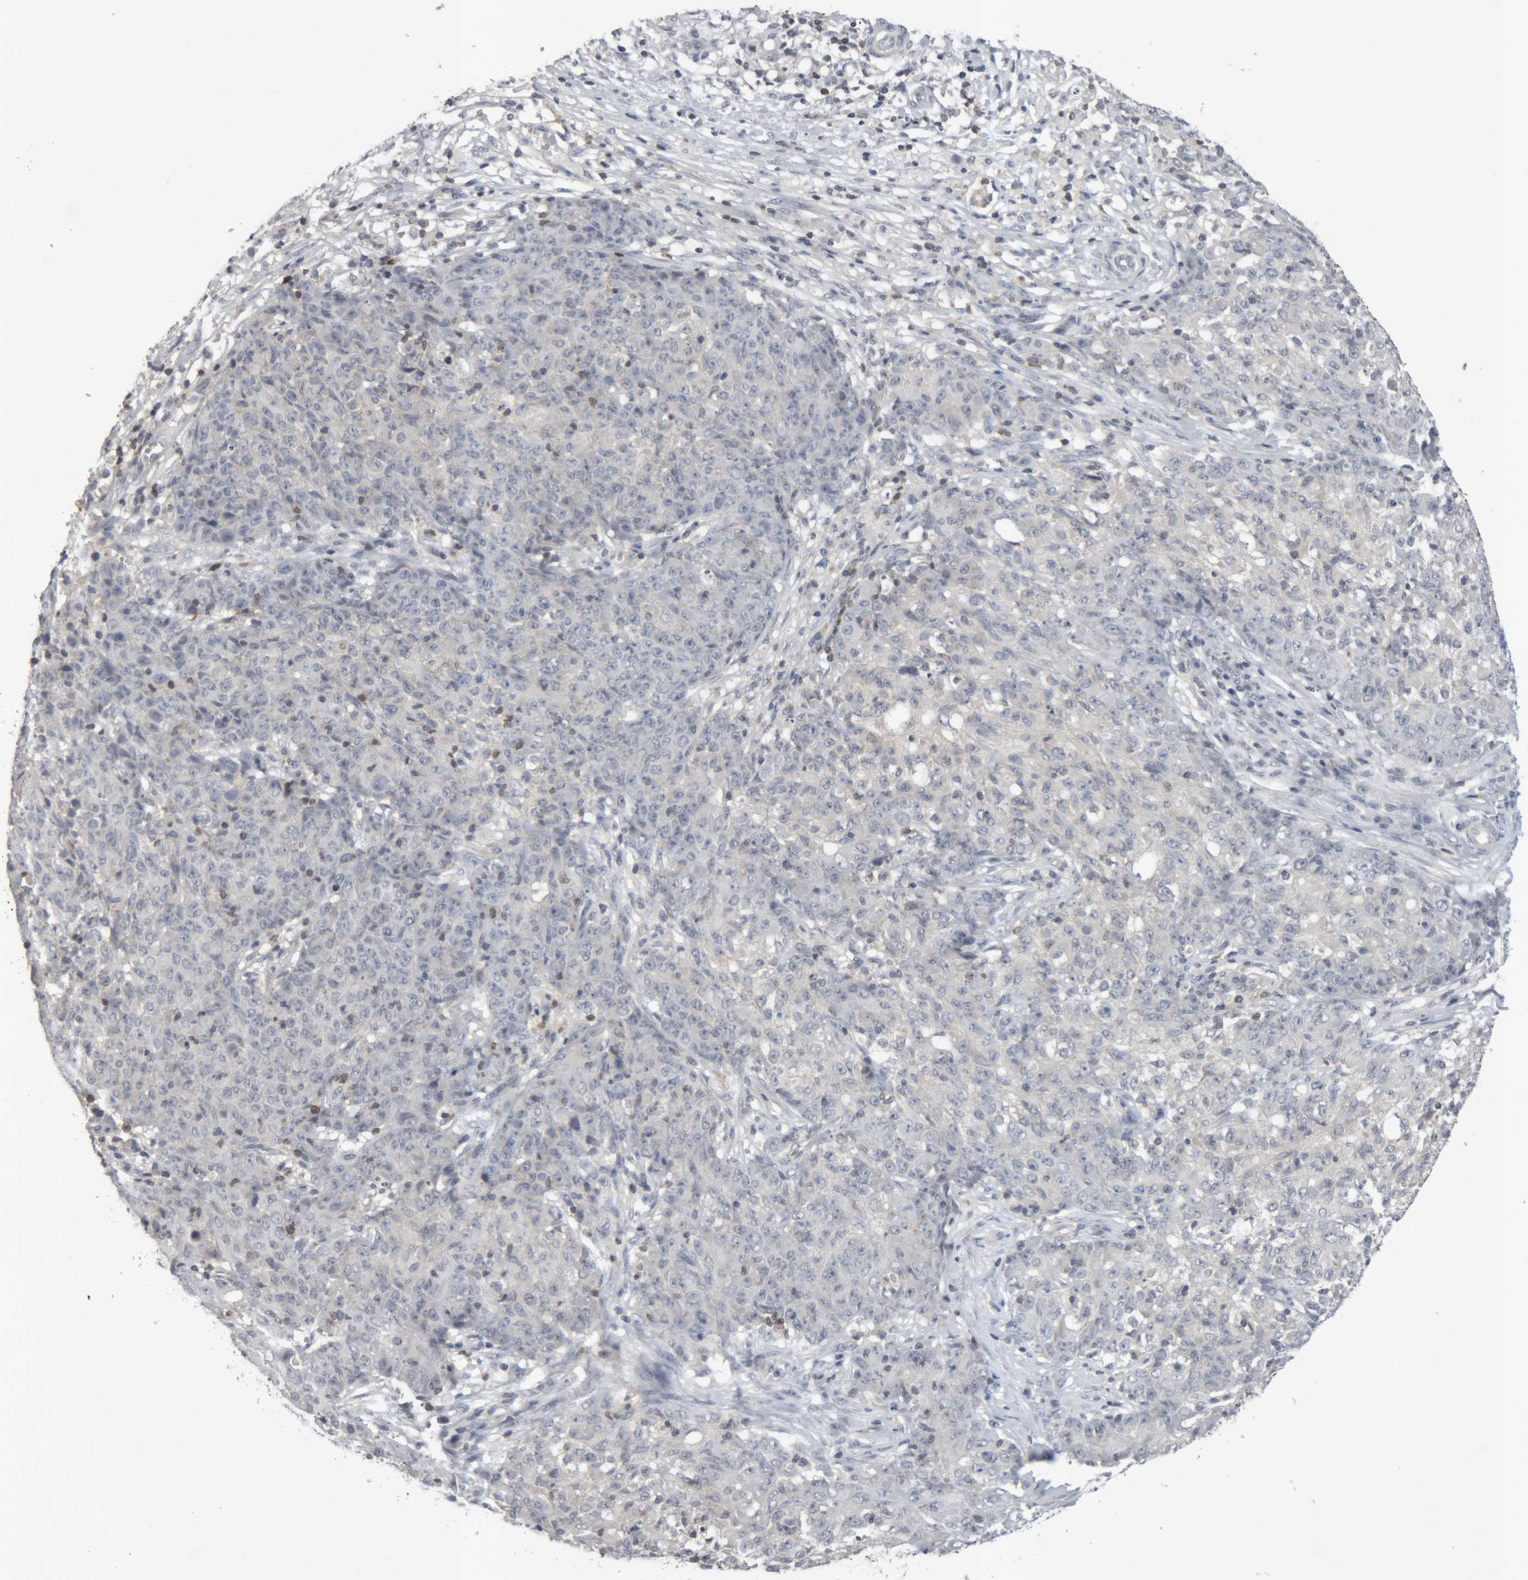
{"staining": {"intensity": "negative", "quantity": "none", "location": "none"}, "tissue": "ovarian cancer", "cell_type": "Tumor cells", "image_type": "cancer", "snomed": [{"axis": "morphology", "description": "Carcinoma, endometroid"}, {"axis": "topography", "description": "Ovary"}], "caption": "This is a histopathology image of immunohistochemistry (IHC) staining of ovarian cancer, which shows no staining in tumor cells.", "gene": "NFATC2", "patient": {"sex": "female", "age": 42}}